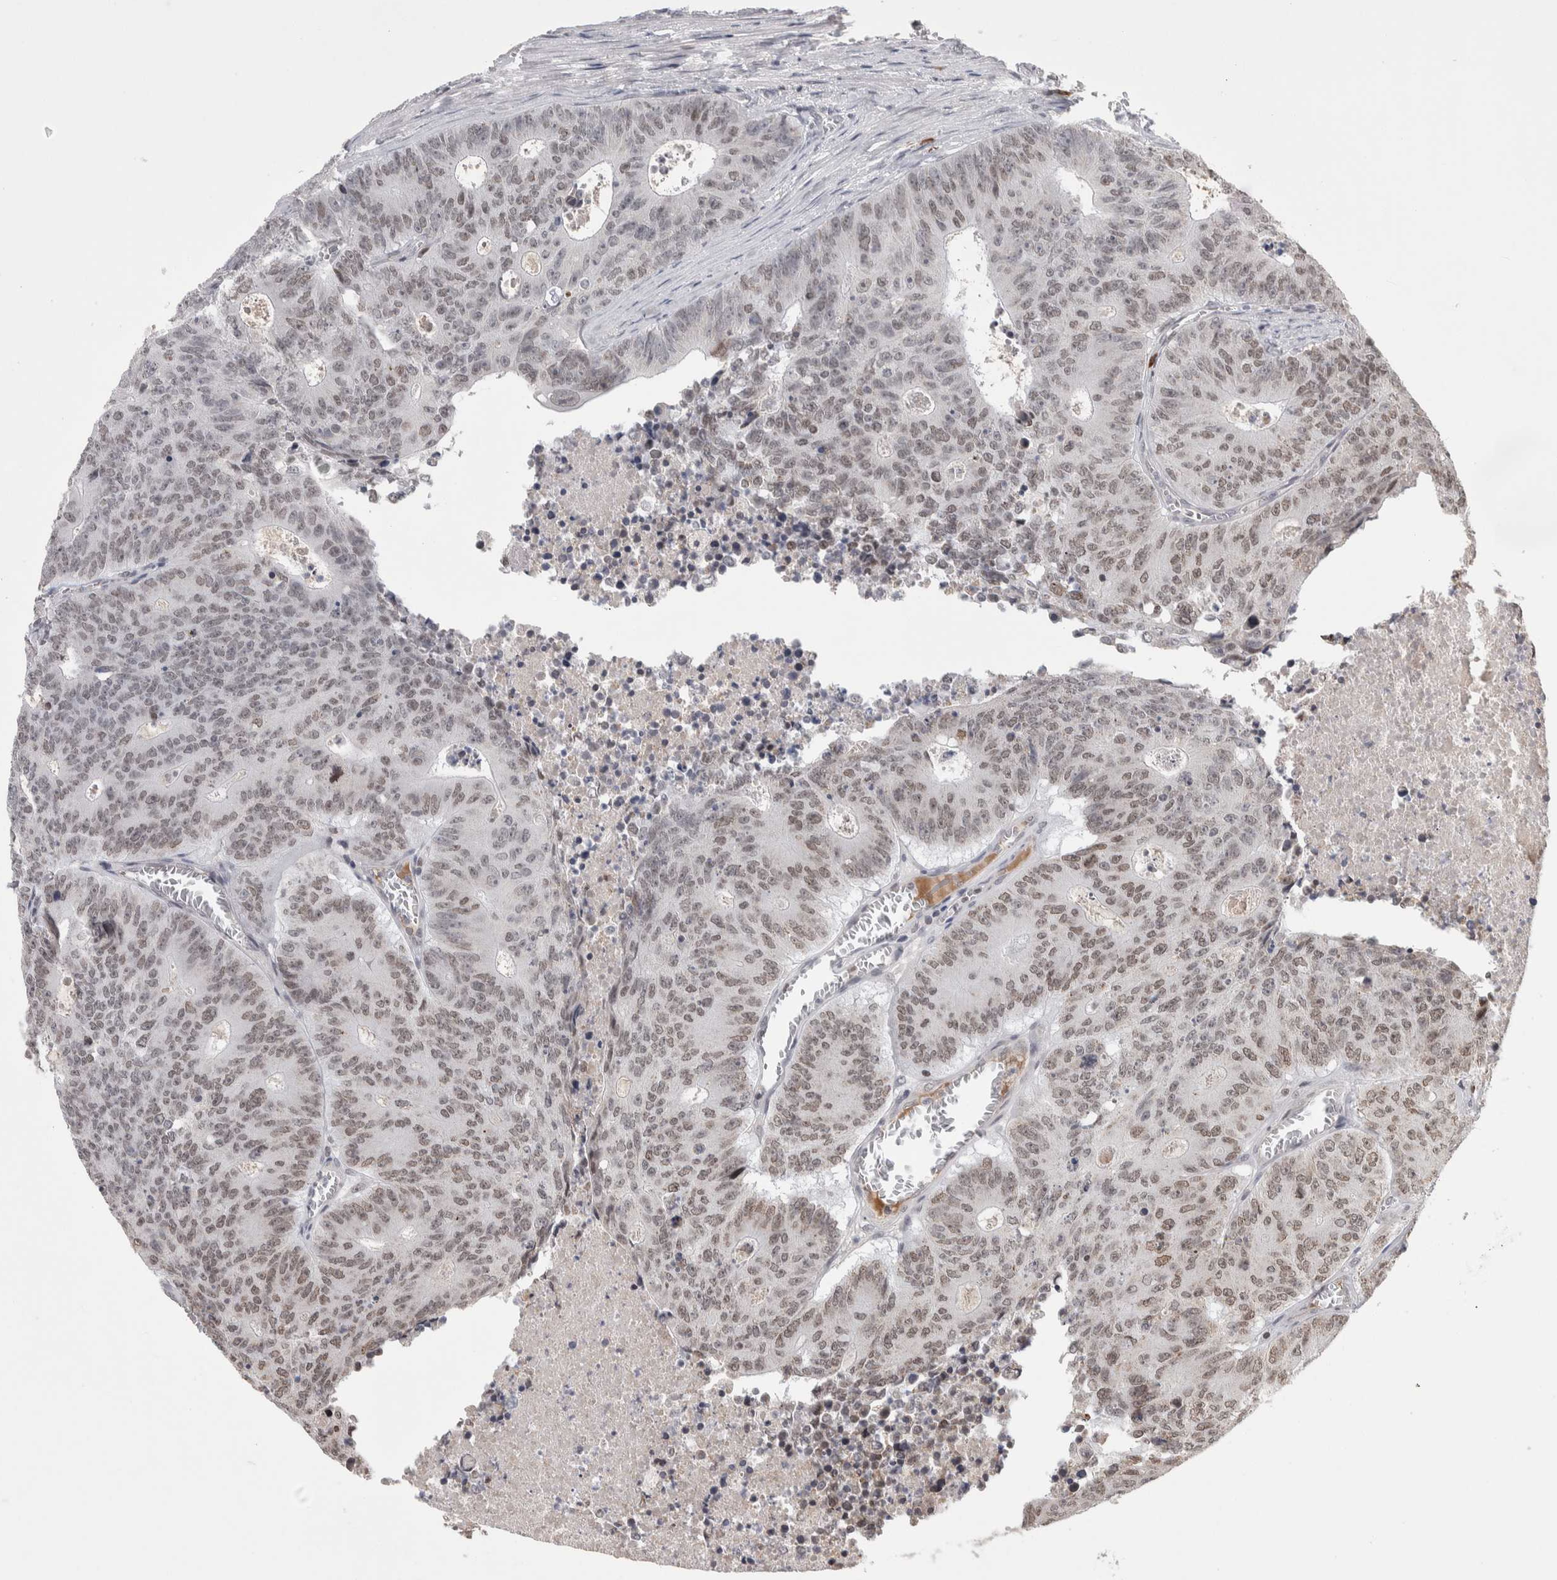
{"staining": {"intensity": "weak", "quantity": "25%-75%", "location": "nuclear"}, "tissue": "colorectal cancer", "cell_type": "Tumor cells", "image_type": "cancer", "snomed": [{"axis": "morphology", "description": "Adenocarcinoma, NOS"}, {"axis": "topography", "description": "Colon"}], "caption": "Colorectal adenocarcinoma stained for a protein demonstrates weak nuclear positivity in tumor cells.", "gene": "ZNF592", "patient": {"sex": "male", "age": 87}}